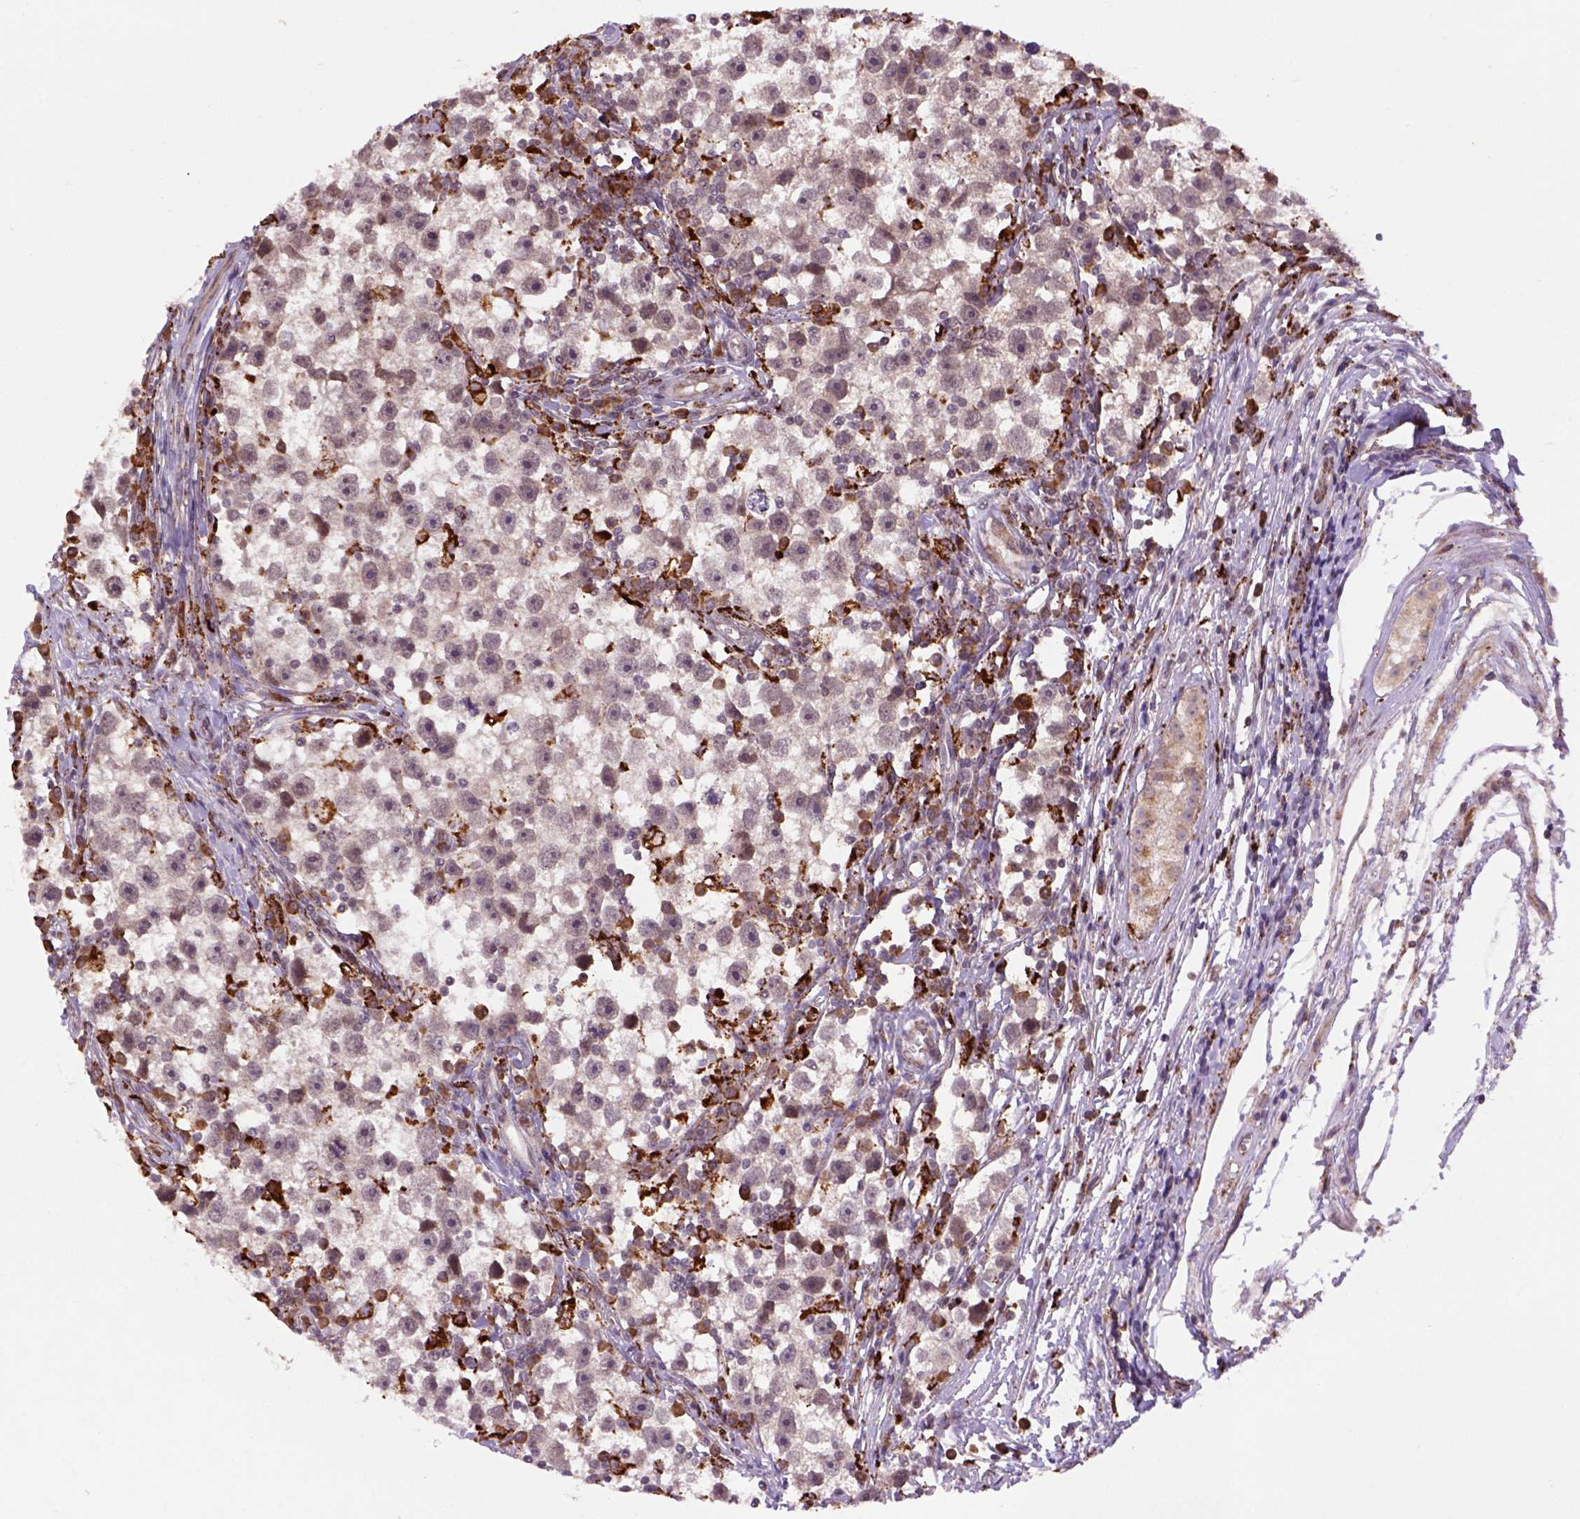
{"staining": {"intensity": "negative", "quantity": "none", "location": "none"}, "tissue": "testis cancer", "cell_type": "Tumor cells", "image_type": "cancer", "snomed": [{"axis": "morphology", "description": "Seminoma, NOS"}, {"axis": "topography", "description": "Testis"}], "caption": "An image of human seminoma (testis) is negative for staining in tumor cells. Brightfield microscopy of IHC stained with DAB (3,3'-diaminobenzidine) (brown) and hematoxylin (blue), captured at high magnification.", "gene": "FZD7", "patient": {"sex": "male", "age": 30}}